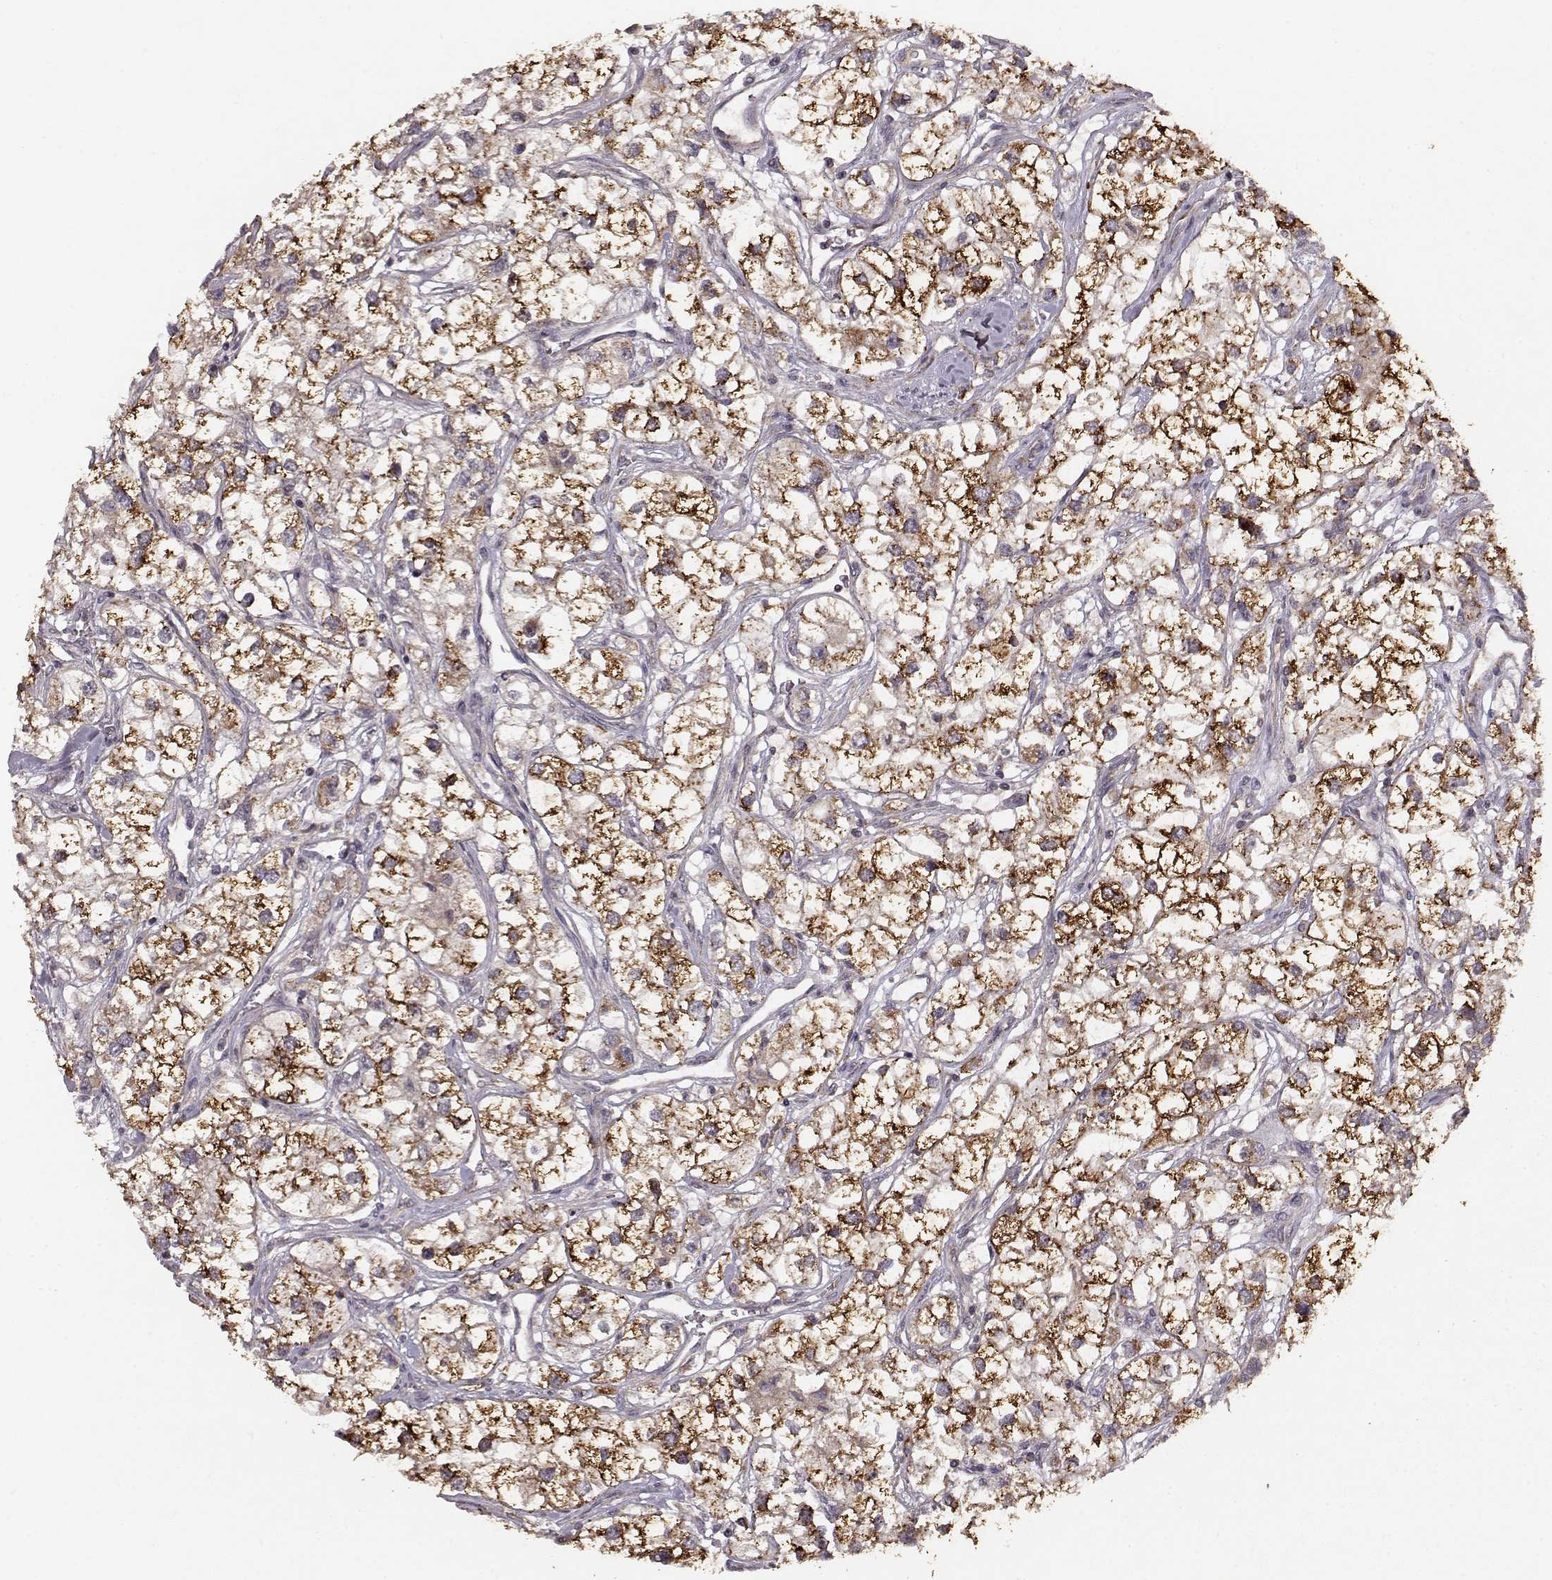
{"staining": {"intensity": "strong", "quantity": ">75%", "location": "cytoplasmic/membranous"}, "tissue": "renal cancer", "cell_type": "Tumor cells", "image_type": "cancer", "snomed": [{"axis": "morphology", "description": "Adenocarcinoma, NOS"}, {"axis": "topography", "description": "Kidney"}], "caption": "Approximately >75% of tumor cells in renal cancer show strong cytoplasmic/membranous protein positivity as visualized by brown immunohistochemical staining.", "gene": "CMTM3", "patient": {"sex": "male", "age": 59}}